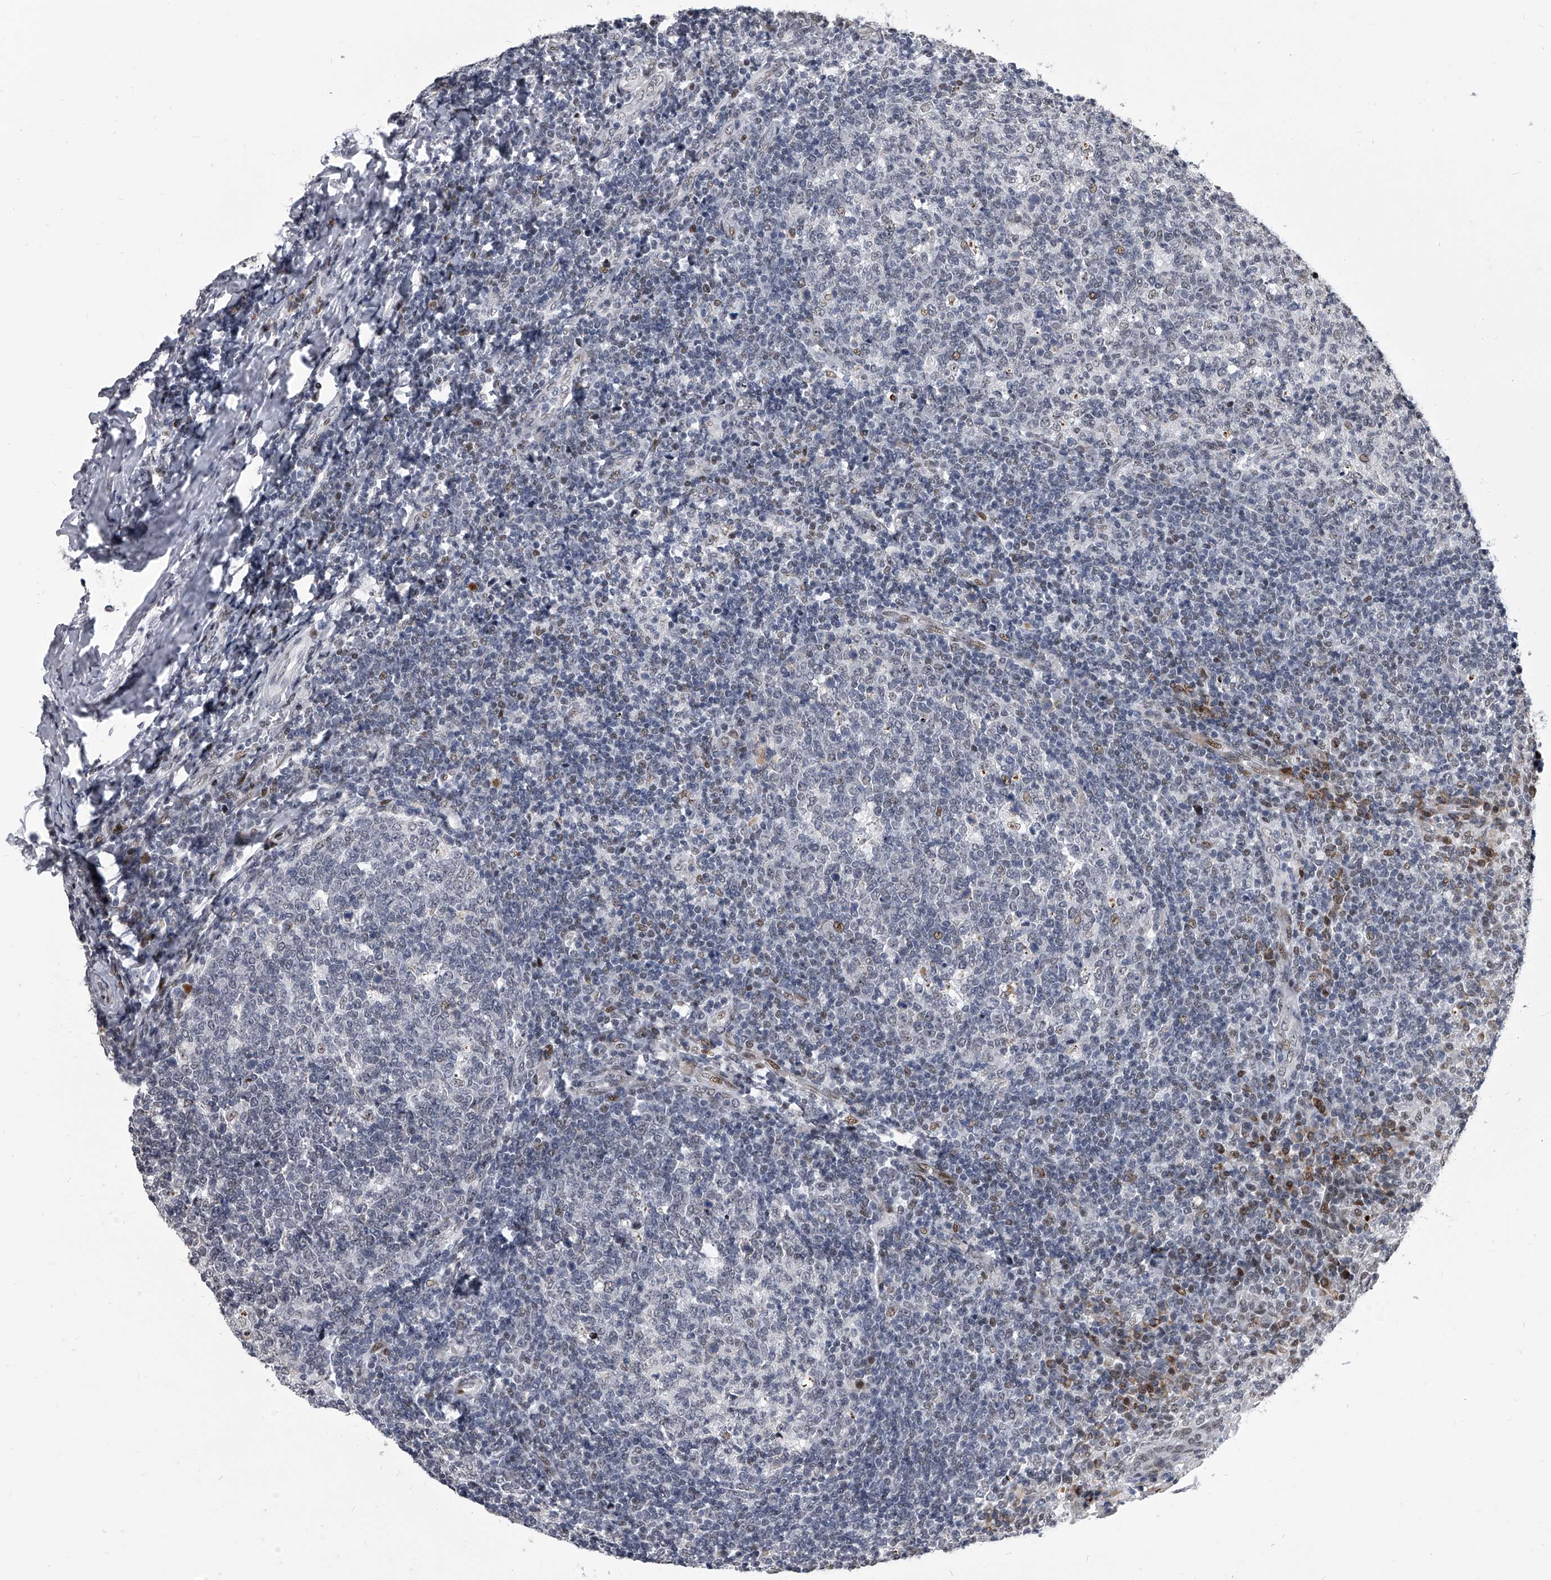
{"staining": {"intensity": "weak", "quantity": "25%-75%", "location": "nuclear"}, "tissue": "tonsil", "cell_type": "Germinal center cells", "image_type": "normal", "snomed": [{"axis": "morphology", "description": "Normal tissue, NOS"}, {"axis": "topography", "description": "Tonsil"}], "caption": "Immunohistochemical staining of unremarkable human tonsil exhibits 25%-75% levels of weak nuclear protein expression in approximately 25%-75% of germinal center cells.", "gene": "CMTR1", "patient": {"sex": "female", "age": 19}}